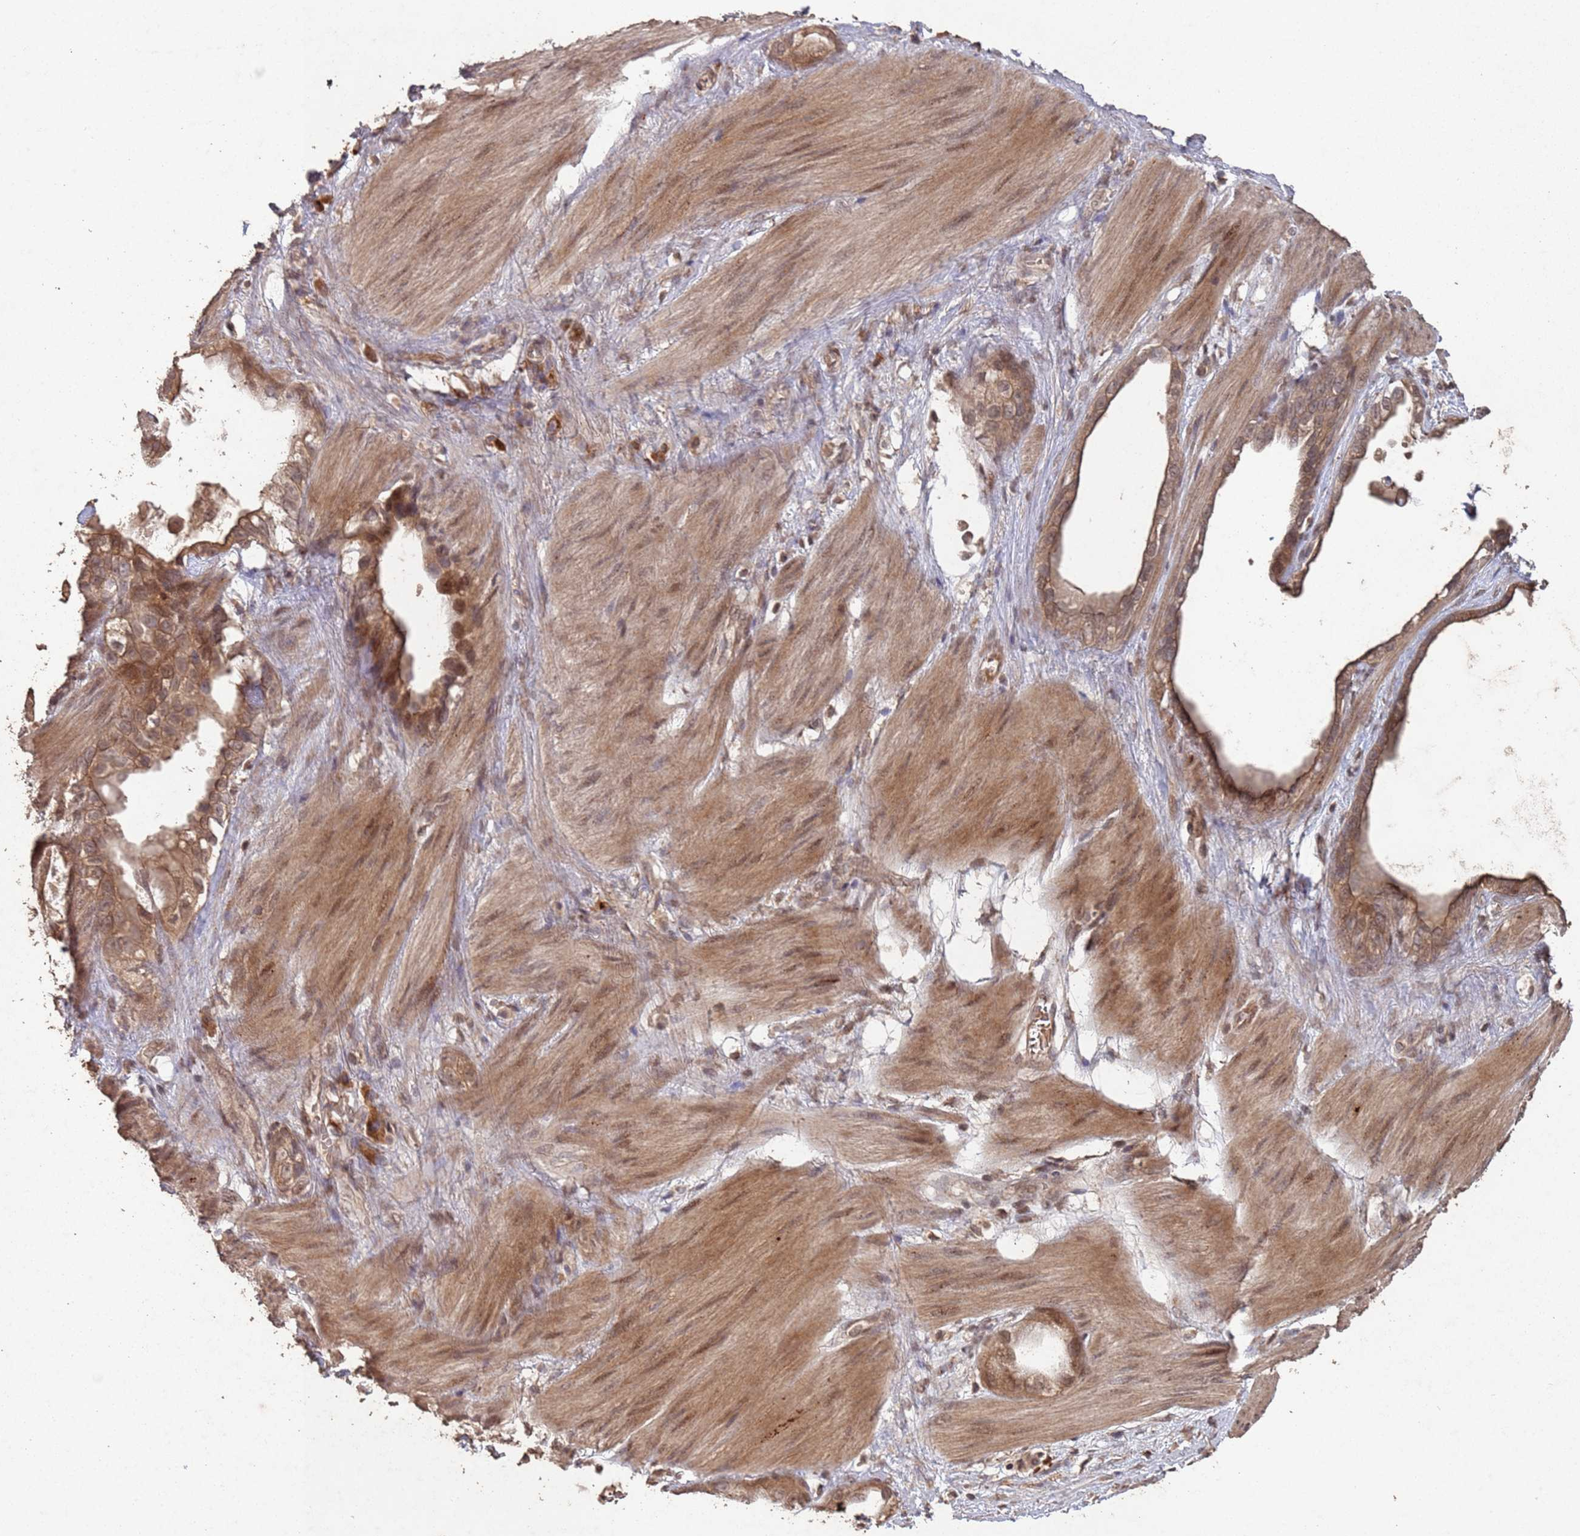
{"staining": {"intensity": "moderate", "quantity": ">75%", "location": "cytoplasmic/membranous,nuclear"}, "tissue": "stomach cancer", "cell_type": "Tumor cells", "image_type": "cancer", "snomed": [{"axis": "morphology", "description": "Adenocarcinoma, NOS"}, {"axis": "topography", "description": "Stomach"}], "caption": "A brown stain shows moderate cytoplasmic/membranous and nuclear expression of a protein in human stomach cancer tumor cells.", "gene": "FRAT1", "patient": {"sex": "male", "age": 55}}